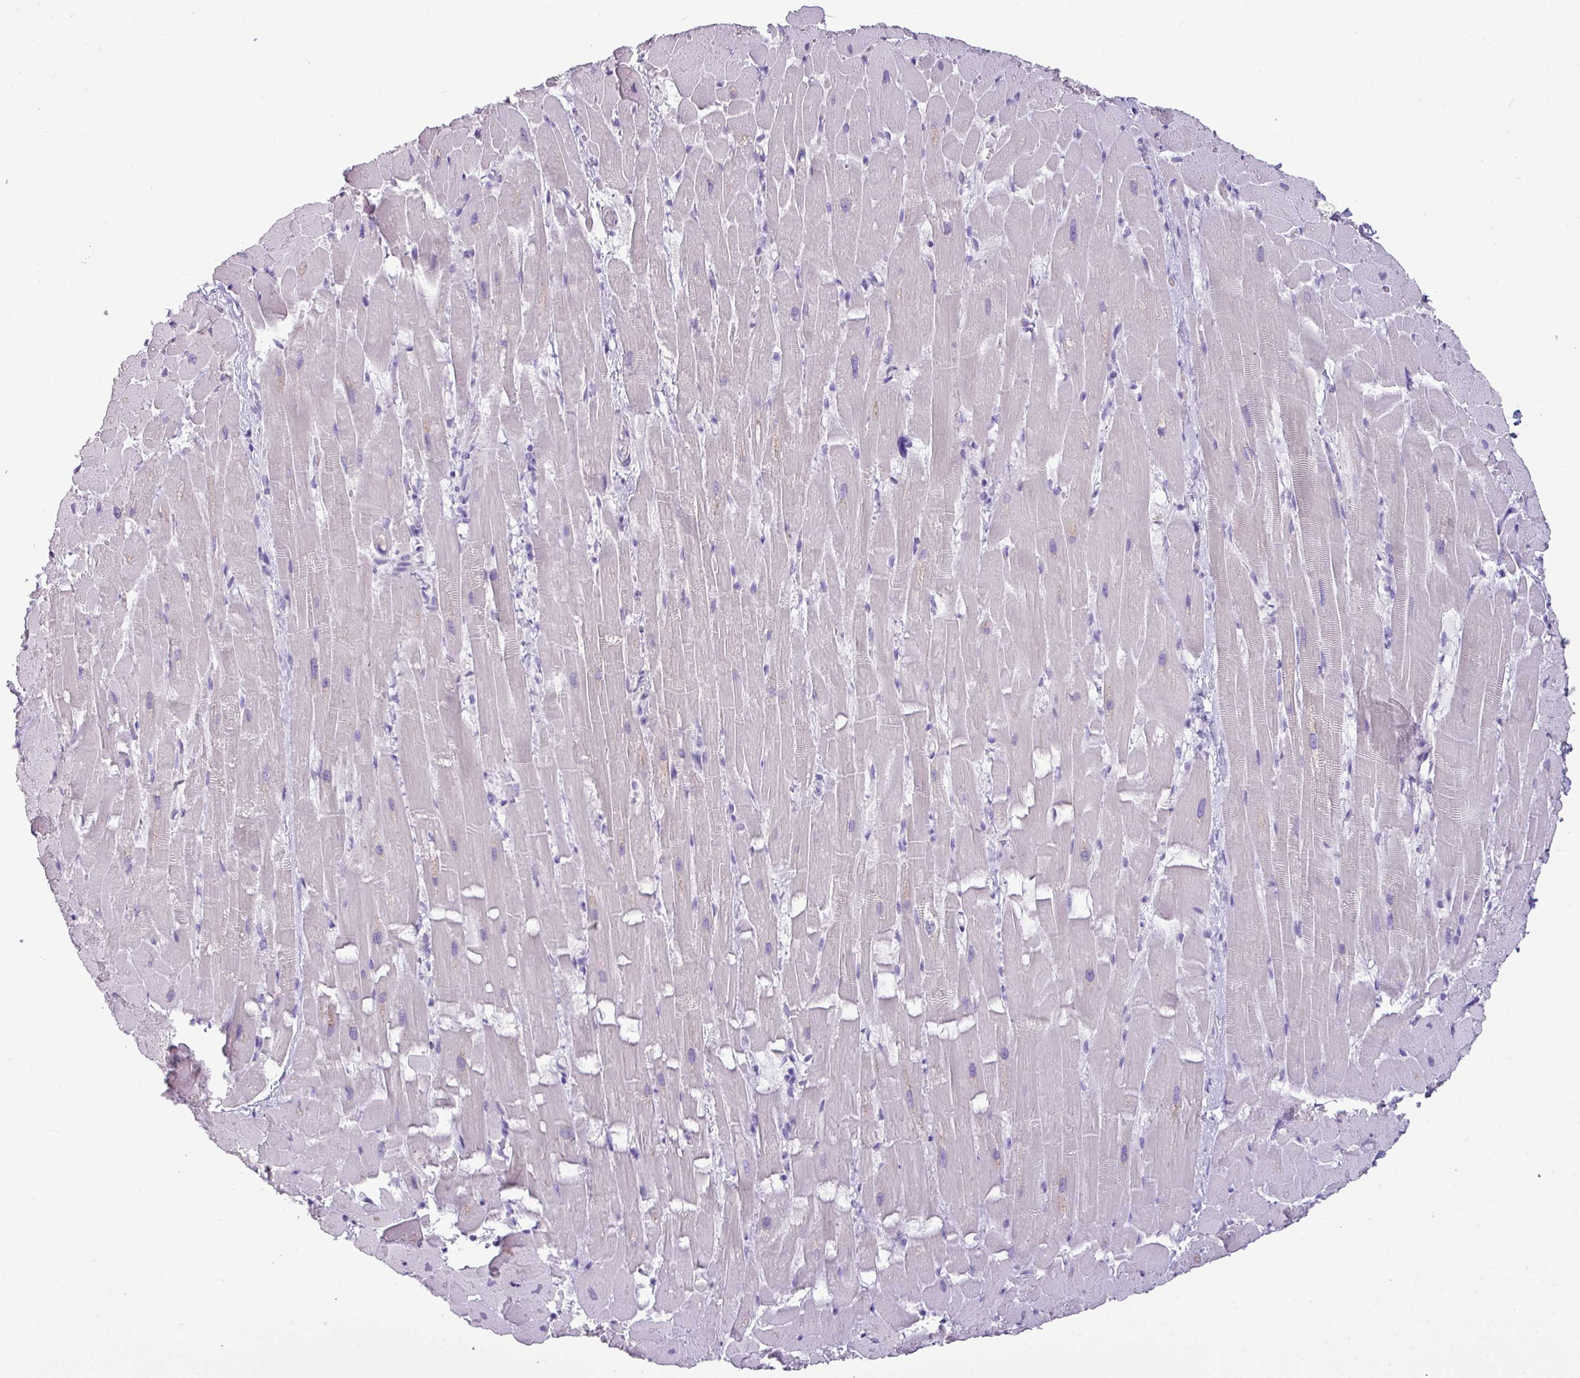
{"staining": {"intensity": "negative", "quantity": "none", "location": "none"}, "tissue": "heart muscle", "cell_type": "Cardiomyocytes", "image_type": "normal", "snomed": [{"axis": "morphology", "description": "Normal tissue, NOS"}, {"axis": "topography", "description": "Heart"}], "caption": "Immunohistochemical staining of unremarkable human heart muscle displays no significant staining in cardiomyocytes. (DAB (3,3'-diaminobenzidine) IHC, high magnification).", "gene": "TMEM91", "patient": {"sex": "male", "age": 37}}